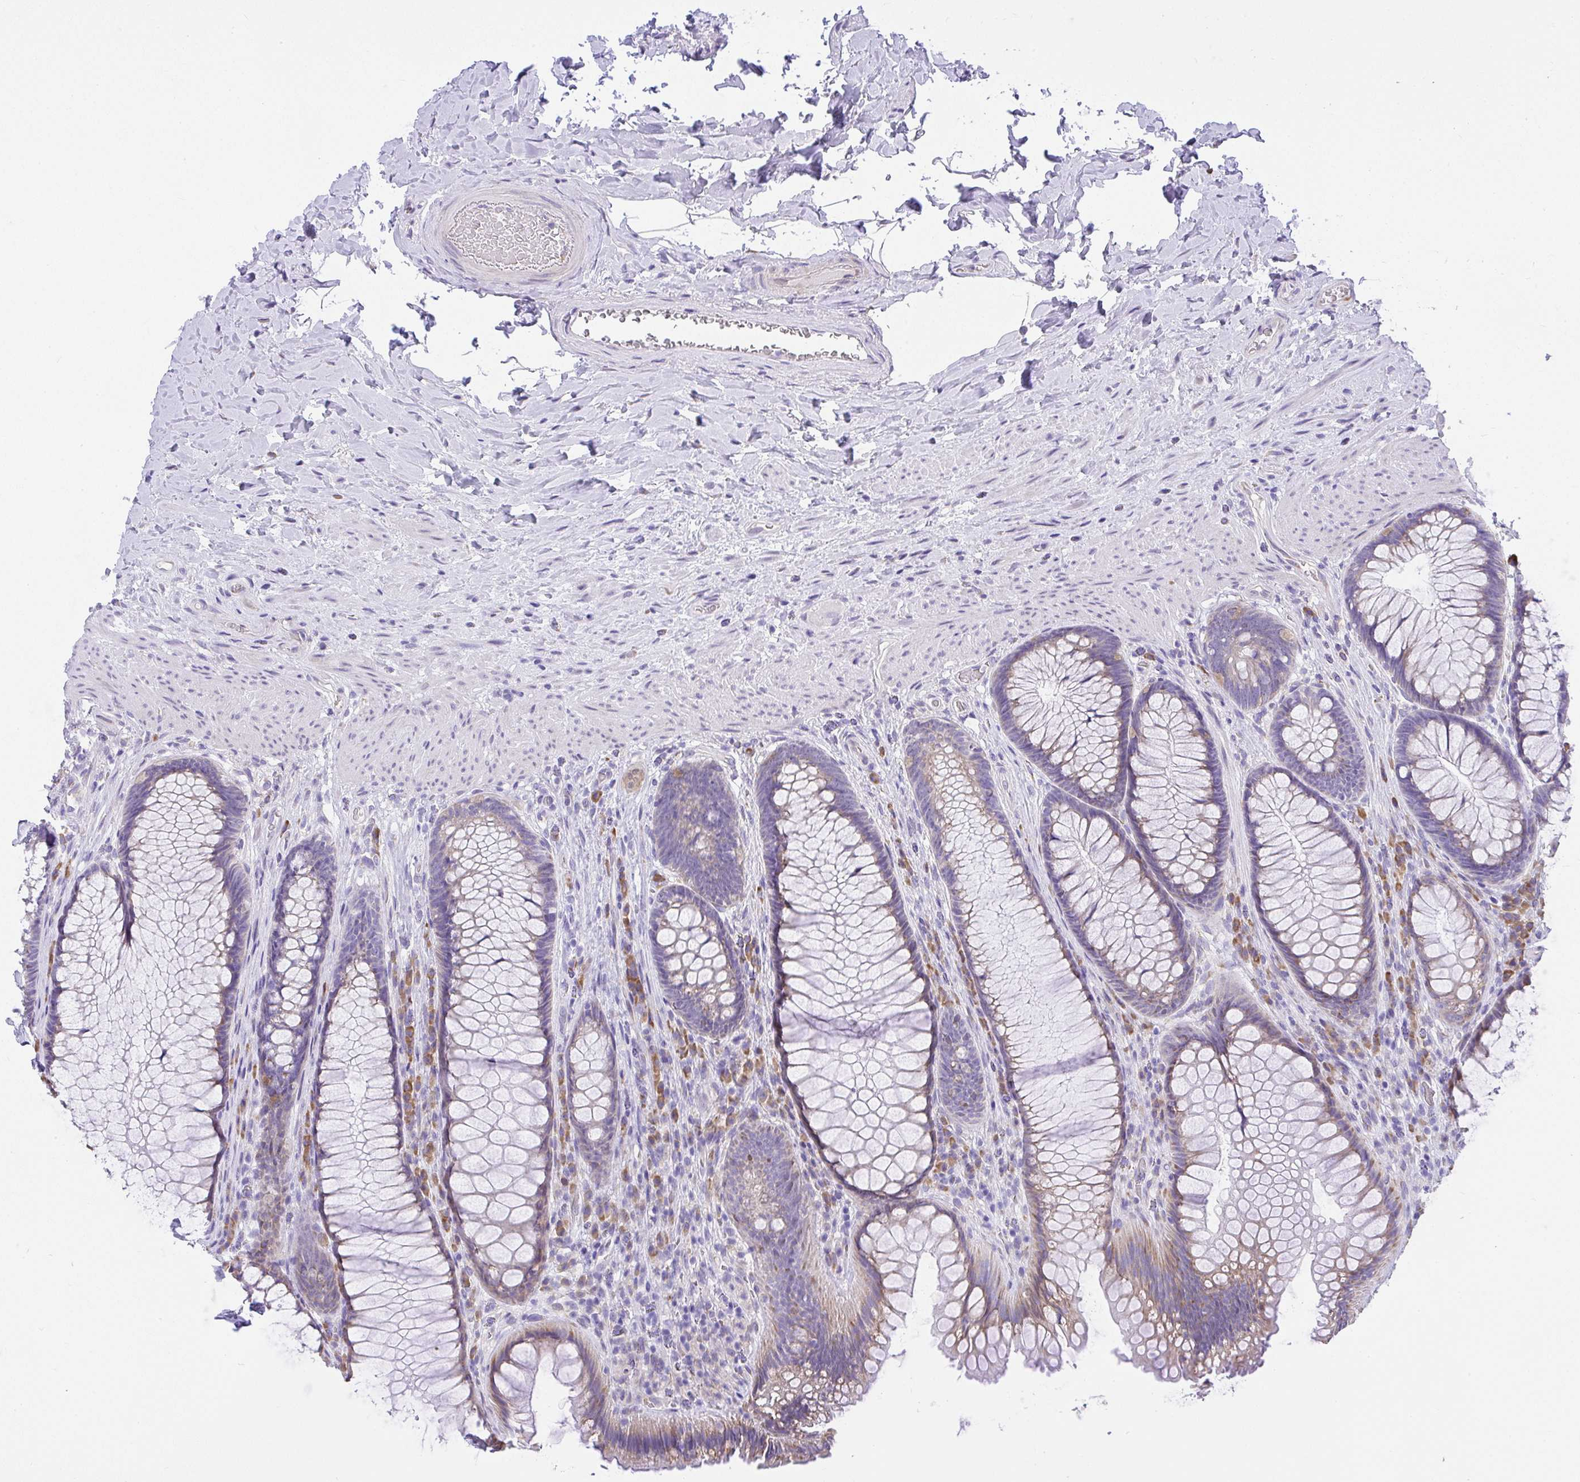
{"staining": {"intensity": "weak", "quantity": "25%-75%", "location": "cytoplasmic/membranous"}, "tissue": "rectum", "cell_type": "Glandular cells", "image_type": "normal", "snomed": [{"axis": "morphology", "description": "Normal tissue, NOS"}, {"axis": "topography", "description": "Rectum"}], "caption": "Immunohistochemical staining of normal rectum reveals weak cytoplasmic/membranous protein staining in approximately 25%-75% of glandular cells.", "gene": "ADRA2C", "patient": {"sex": "male", "age": 53}}